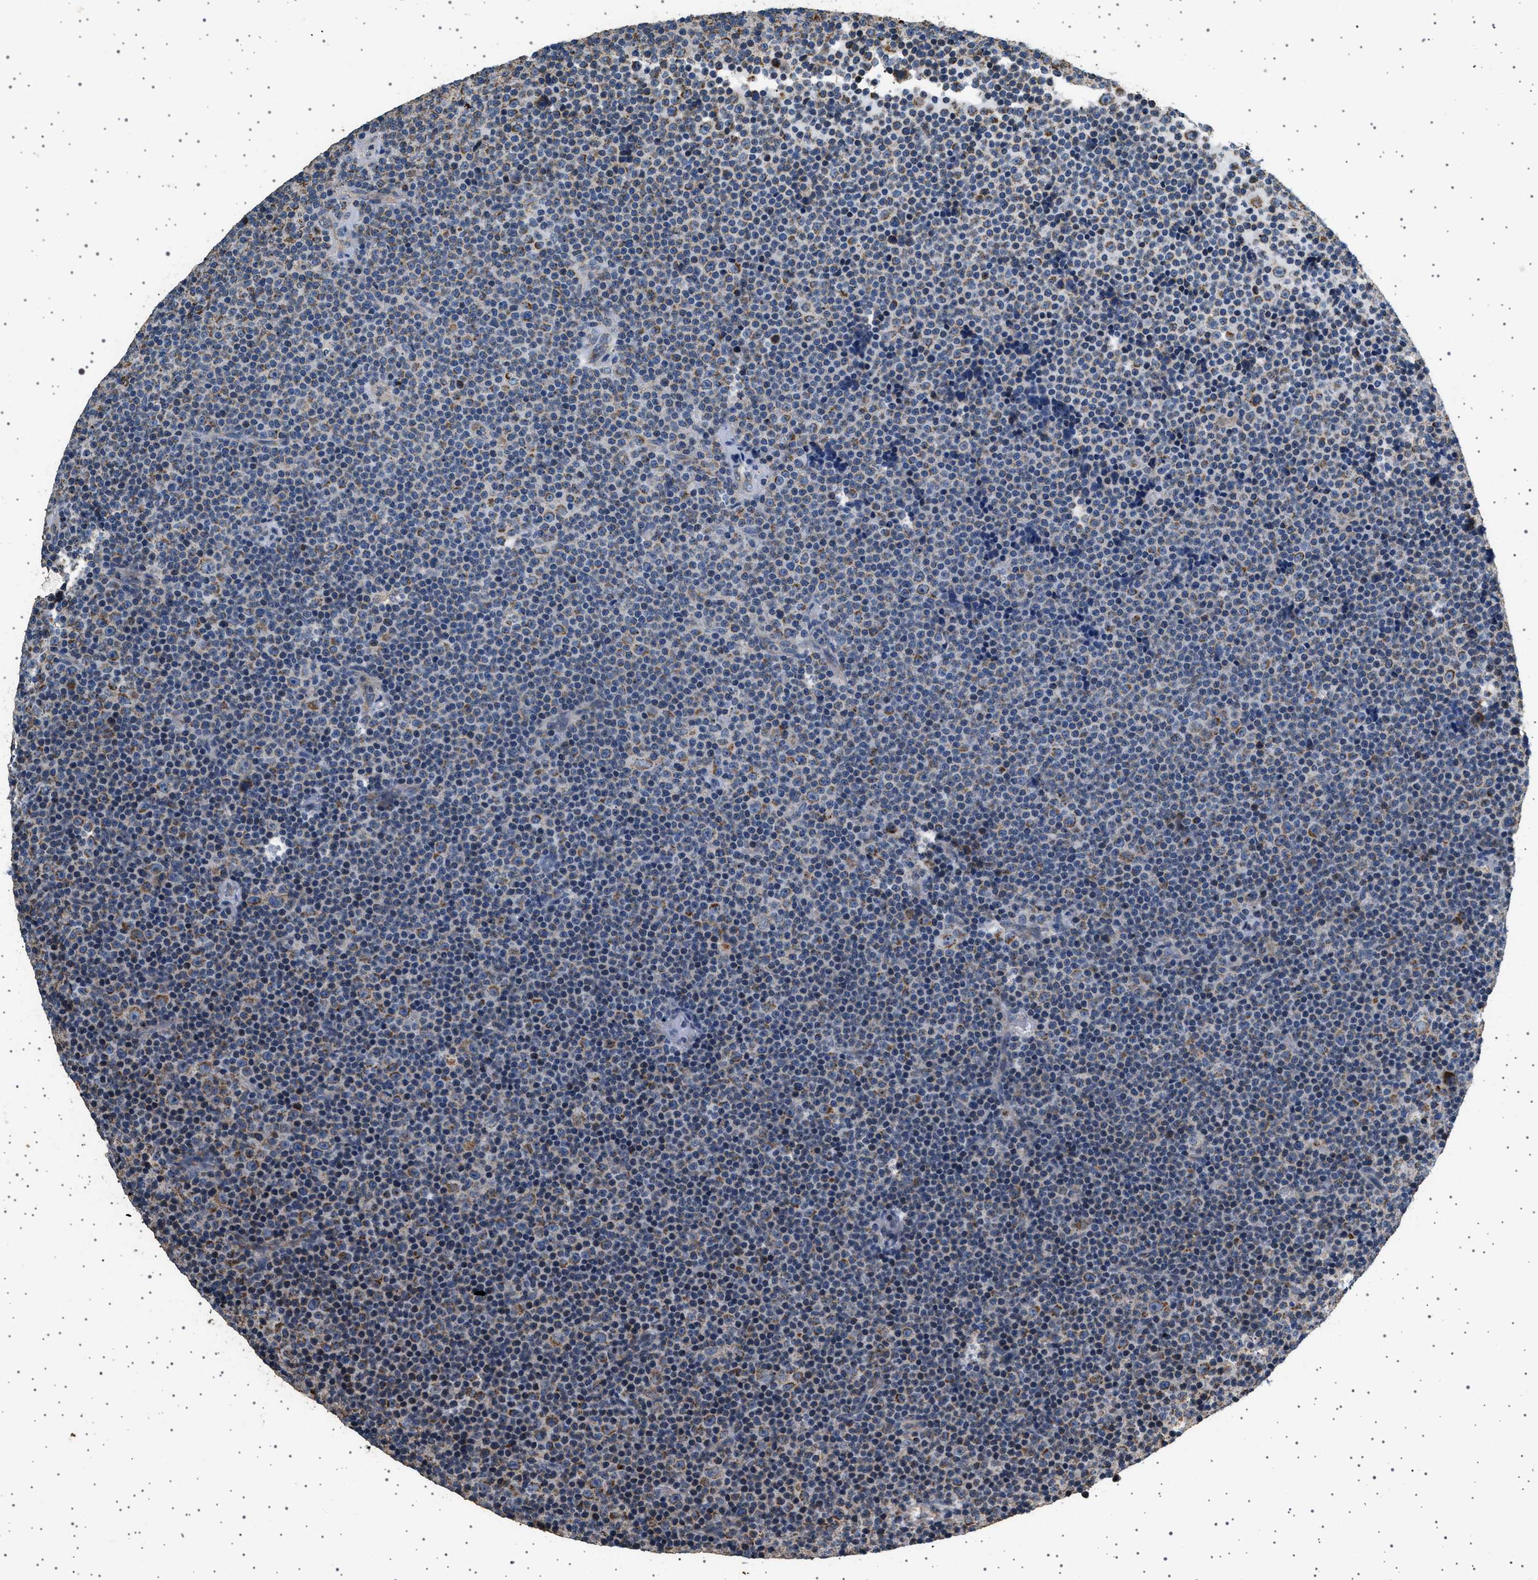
{"staining": {"intensity": "moderate", "quantity": "25%-75%", "location": "cytoplasmic/membranous"}, "tissue": "lymphoma", "cell_type": "Tumor cells", "image_type": "cancer", "snomed": [{"axis": "morphology", "description": "Malignant lymphoma, non-Hodgkin's type, Low grade"}, {"axis": "topography", "description": "Lymph node"}], "caption": "This histopathology image exhibits lymphoma stained with immunohistochemistry to label a protein in brown. The cytoplasmic/membranous of tumor cells show moderate positivity for the protein. Nuclei are counter-stained blue.", "gene": "KCNA4", "patient": {"sex": "female", "age": 67}}